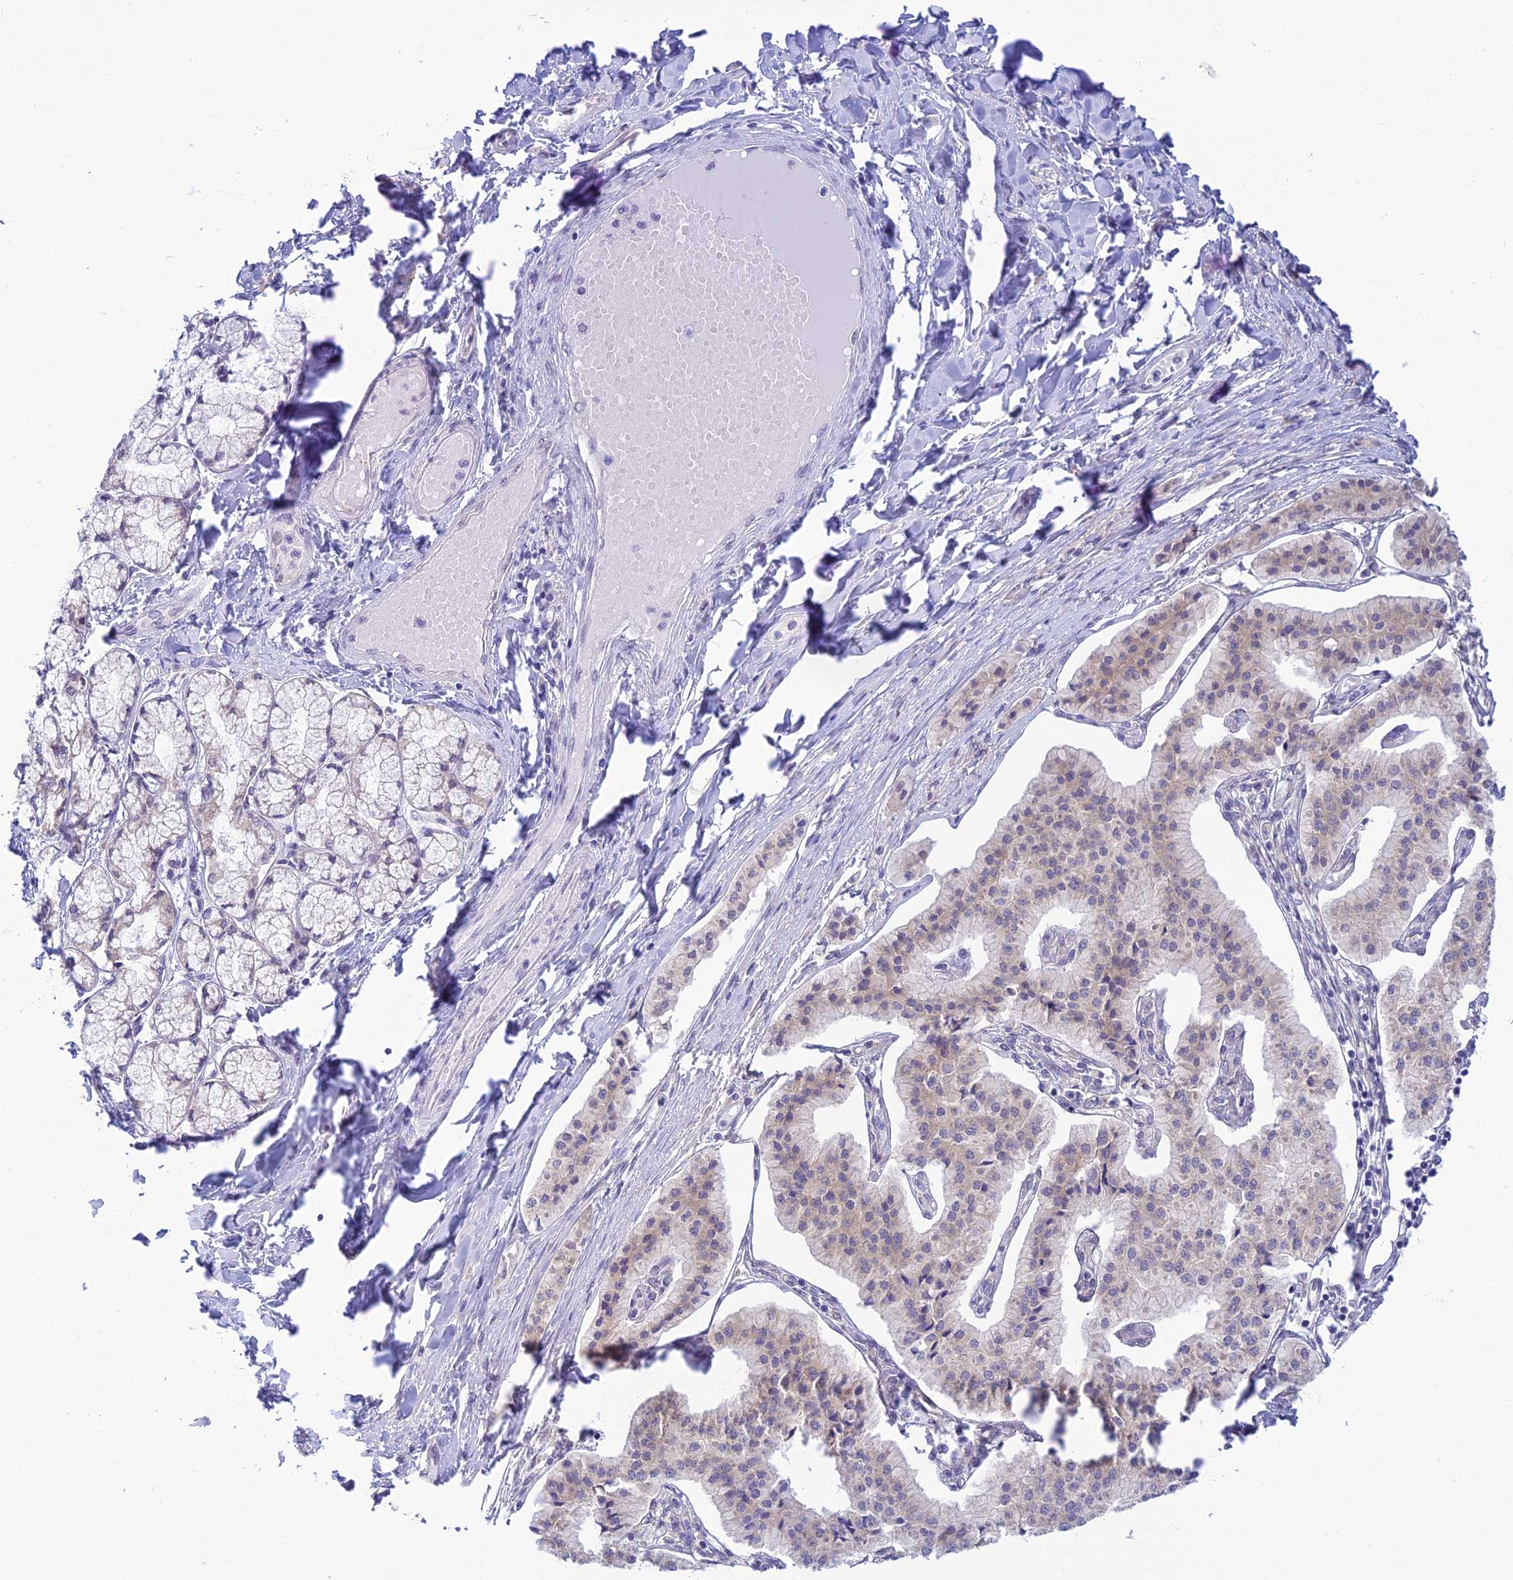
{"staining": {"intensity": "negative", "quantity": "none", "location": "none"}, "tissue": "pancreatic cancer", "cell_type": "Tumor cells", "image_type": "cancer", "snomed": [{"axis": "morphology", "description": "Adenocarcinoma, NOS"}, {"axis": "topography", "description": "Pancreas"}], "caption": "Pancreatic cancer (adenocarcinoma) stained for a protein using immunohistochemistry (IHC) shows no staining tumor cells.", "gene": "SKIC8", "patient": {"sex": "female", "age": 50}}